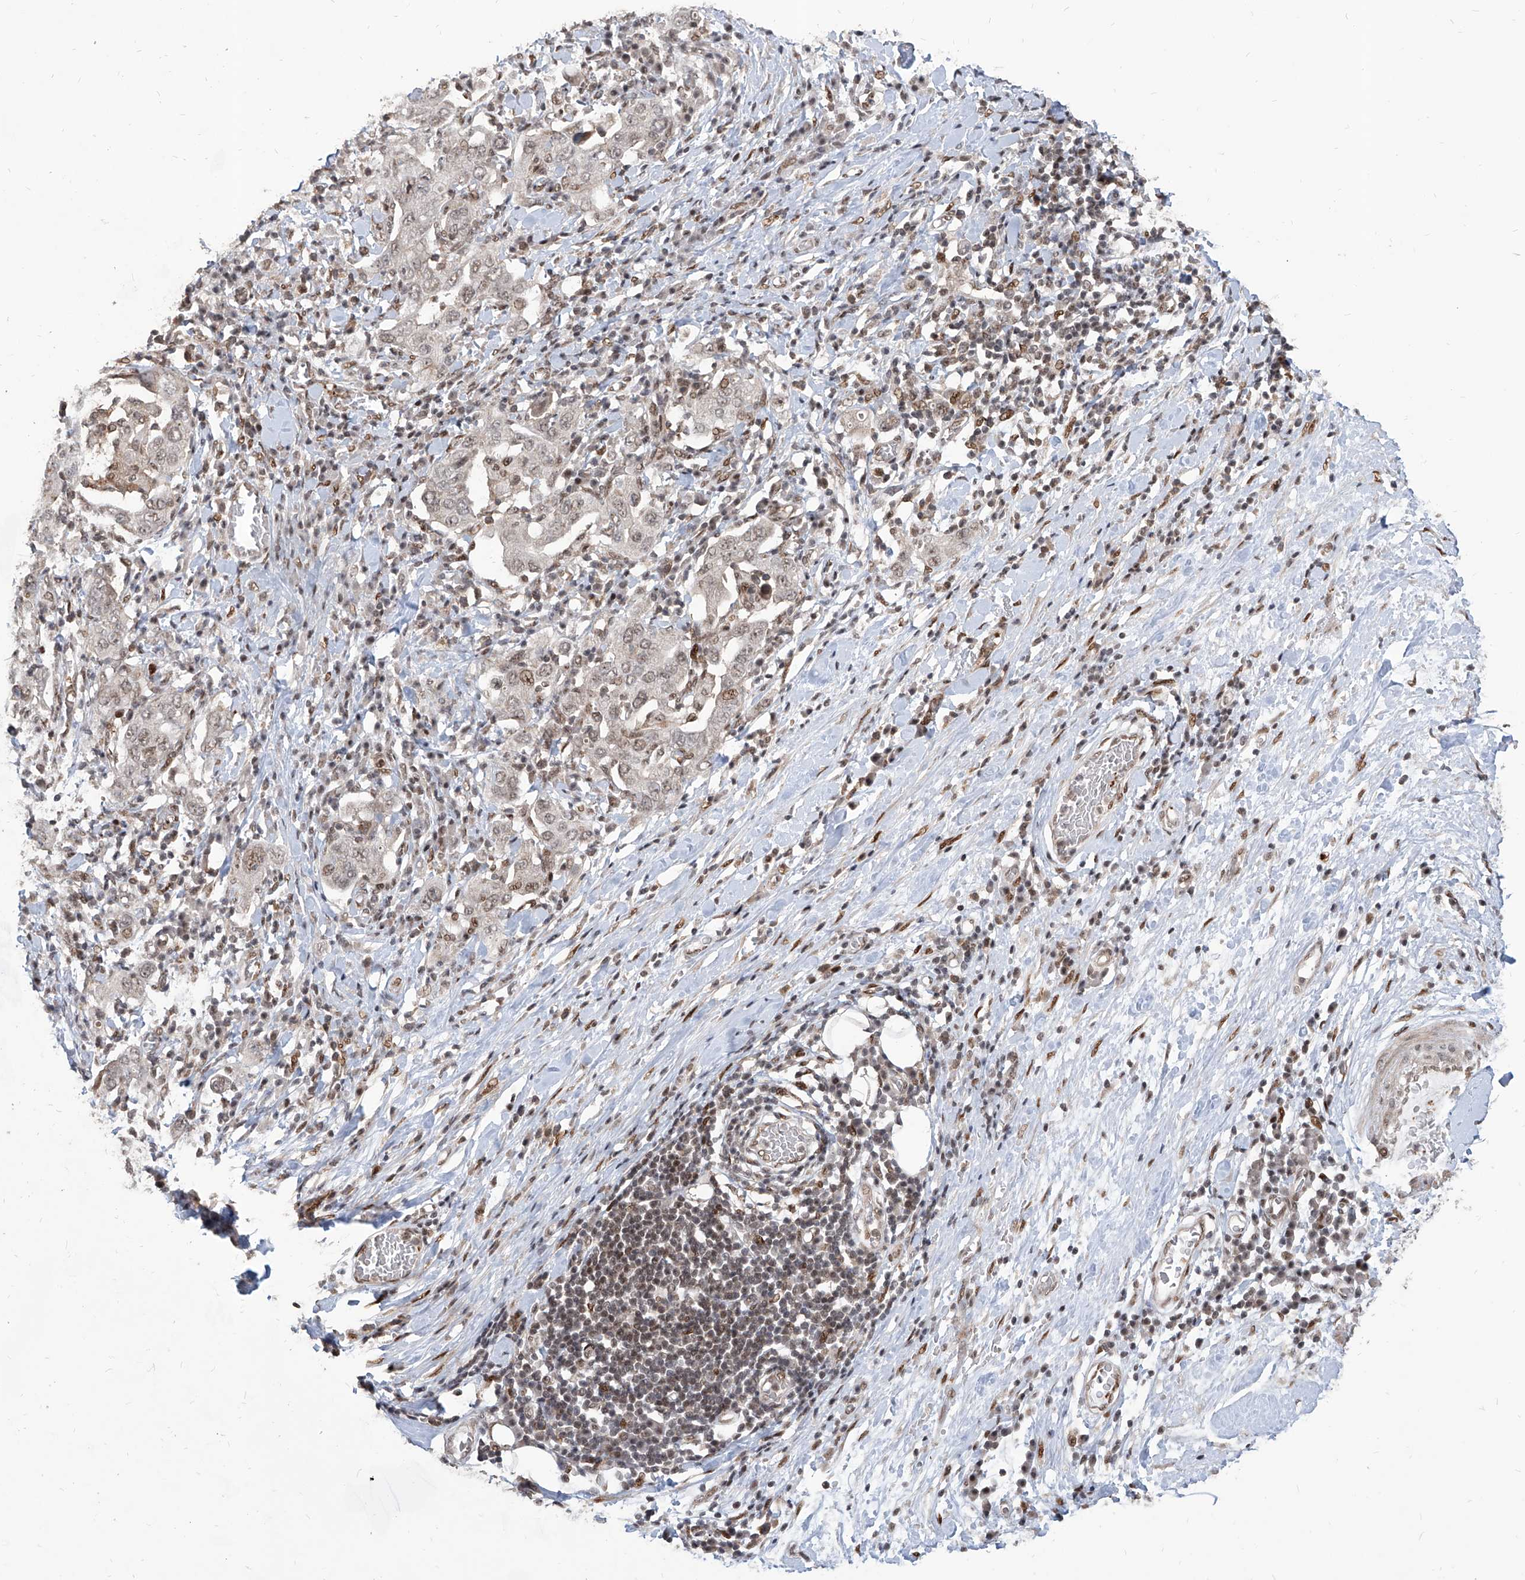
{"staining": {"intensity": "weak", "quantity": ">75%", "location": "nuclear"}, "tissue": "stomach cancer", "cell_type": "Tumor cells", "image_type": "cancer", "snomed": [{"axis": "morphology", "description": "Adenocarcinoma, NOS"}, {"axis": "topography", "description": "Stomach, upper"}], "caption": "Human stomach cancer stained with a protein marker displays weak staining in tumor cells.", "gene": "IRF2", "patient": {"sex": "male", "age": 62}}